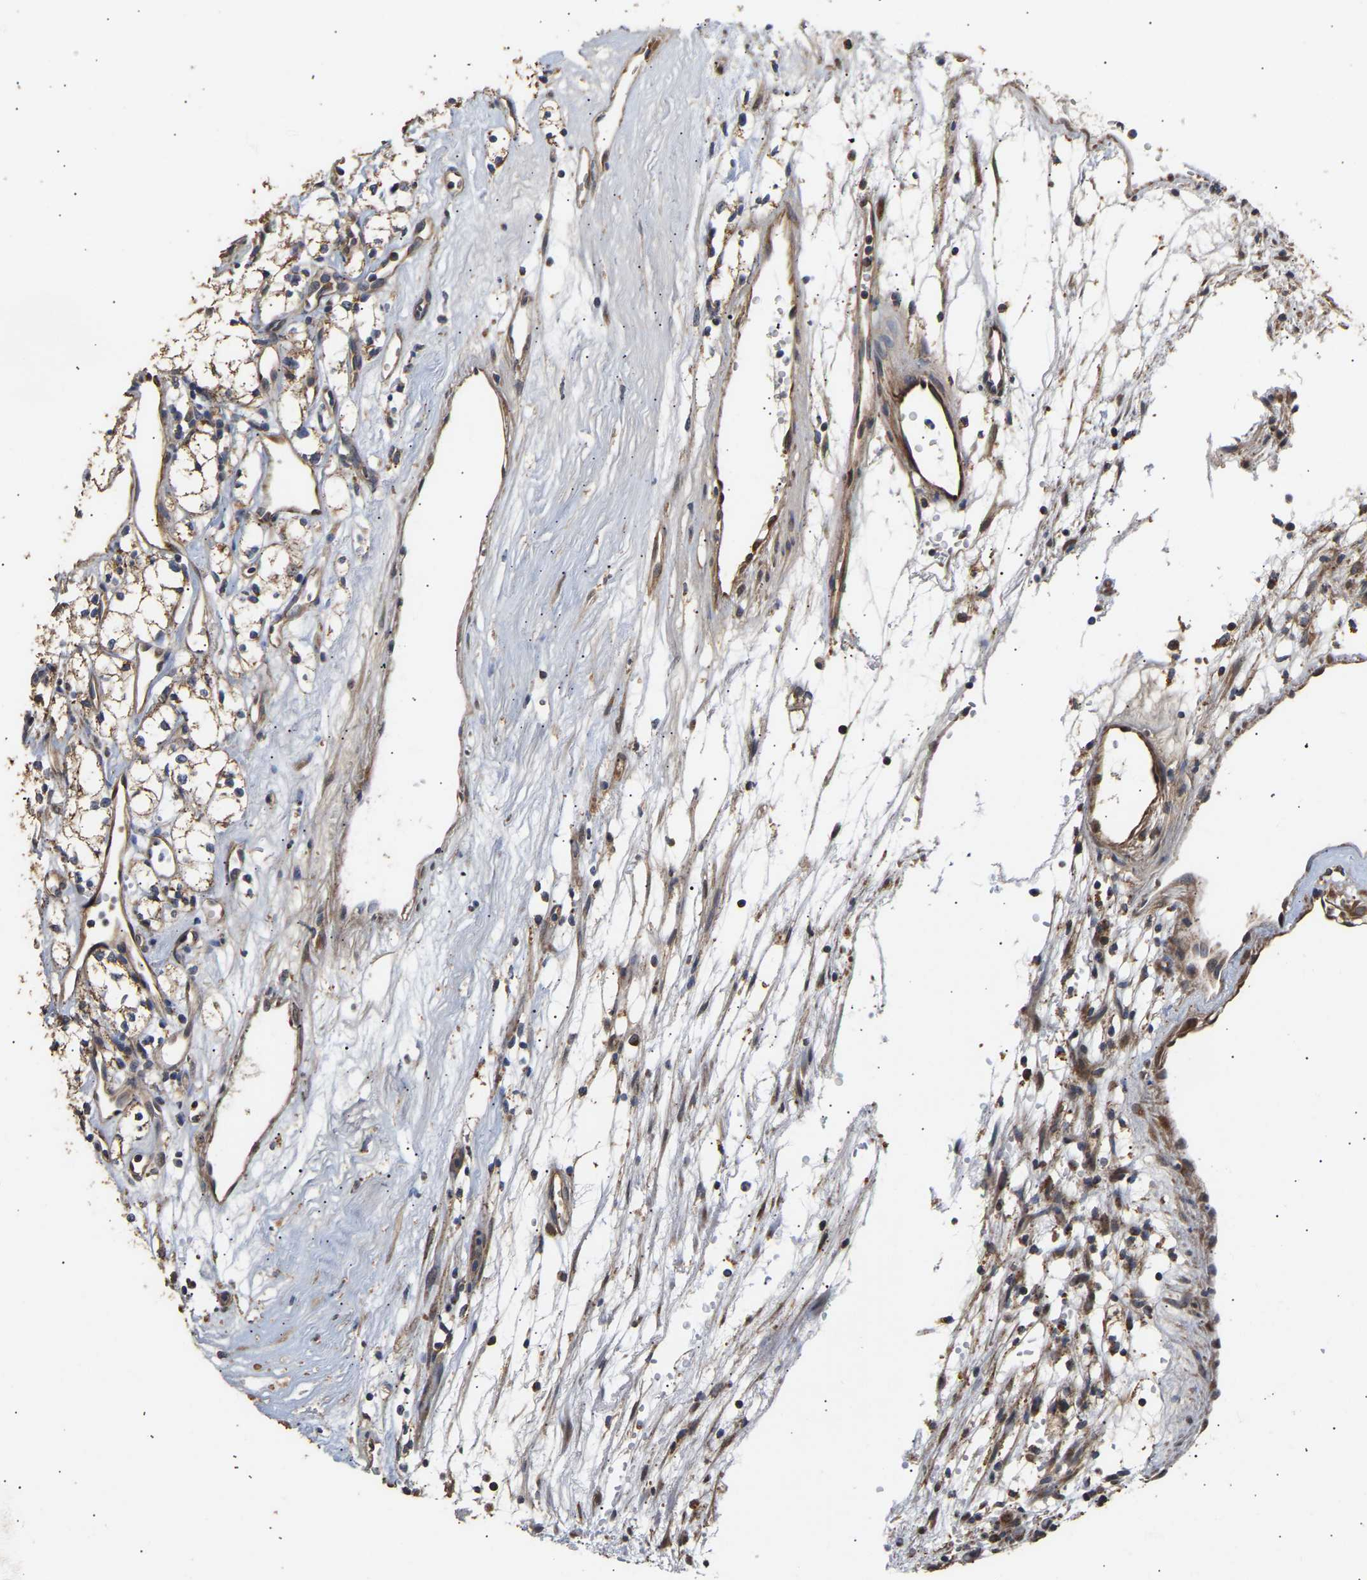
{"staining": {"intensity": "moderate", "quantity": ">75%", "location": "cytoplasmic/membranous"}, "tissue": "renal cancer", "cell_type": "Tumor cells", "image_type": "cancer", "snomed": [{"axis": "morphology", "description": "Adenocarcinoma, NOS"}, {"axis": "topography", "description": "Kidney"}], "caption": "Immunohistochemistry (IHC) (DAB) staining of human renal adenocarcinoma shows moderate cytoplasmic/membranous protein positivity in about >75% of tumor cells.", "gene": "ZNF26", "patient": {"sex": "male", "age": 59}}